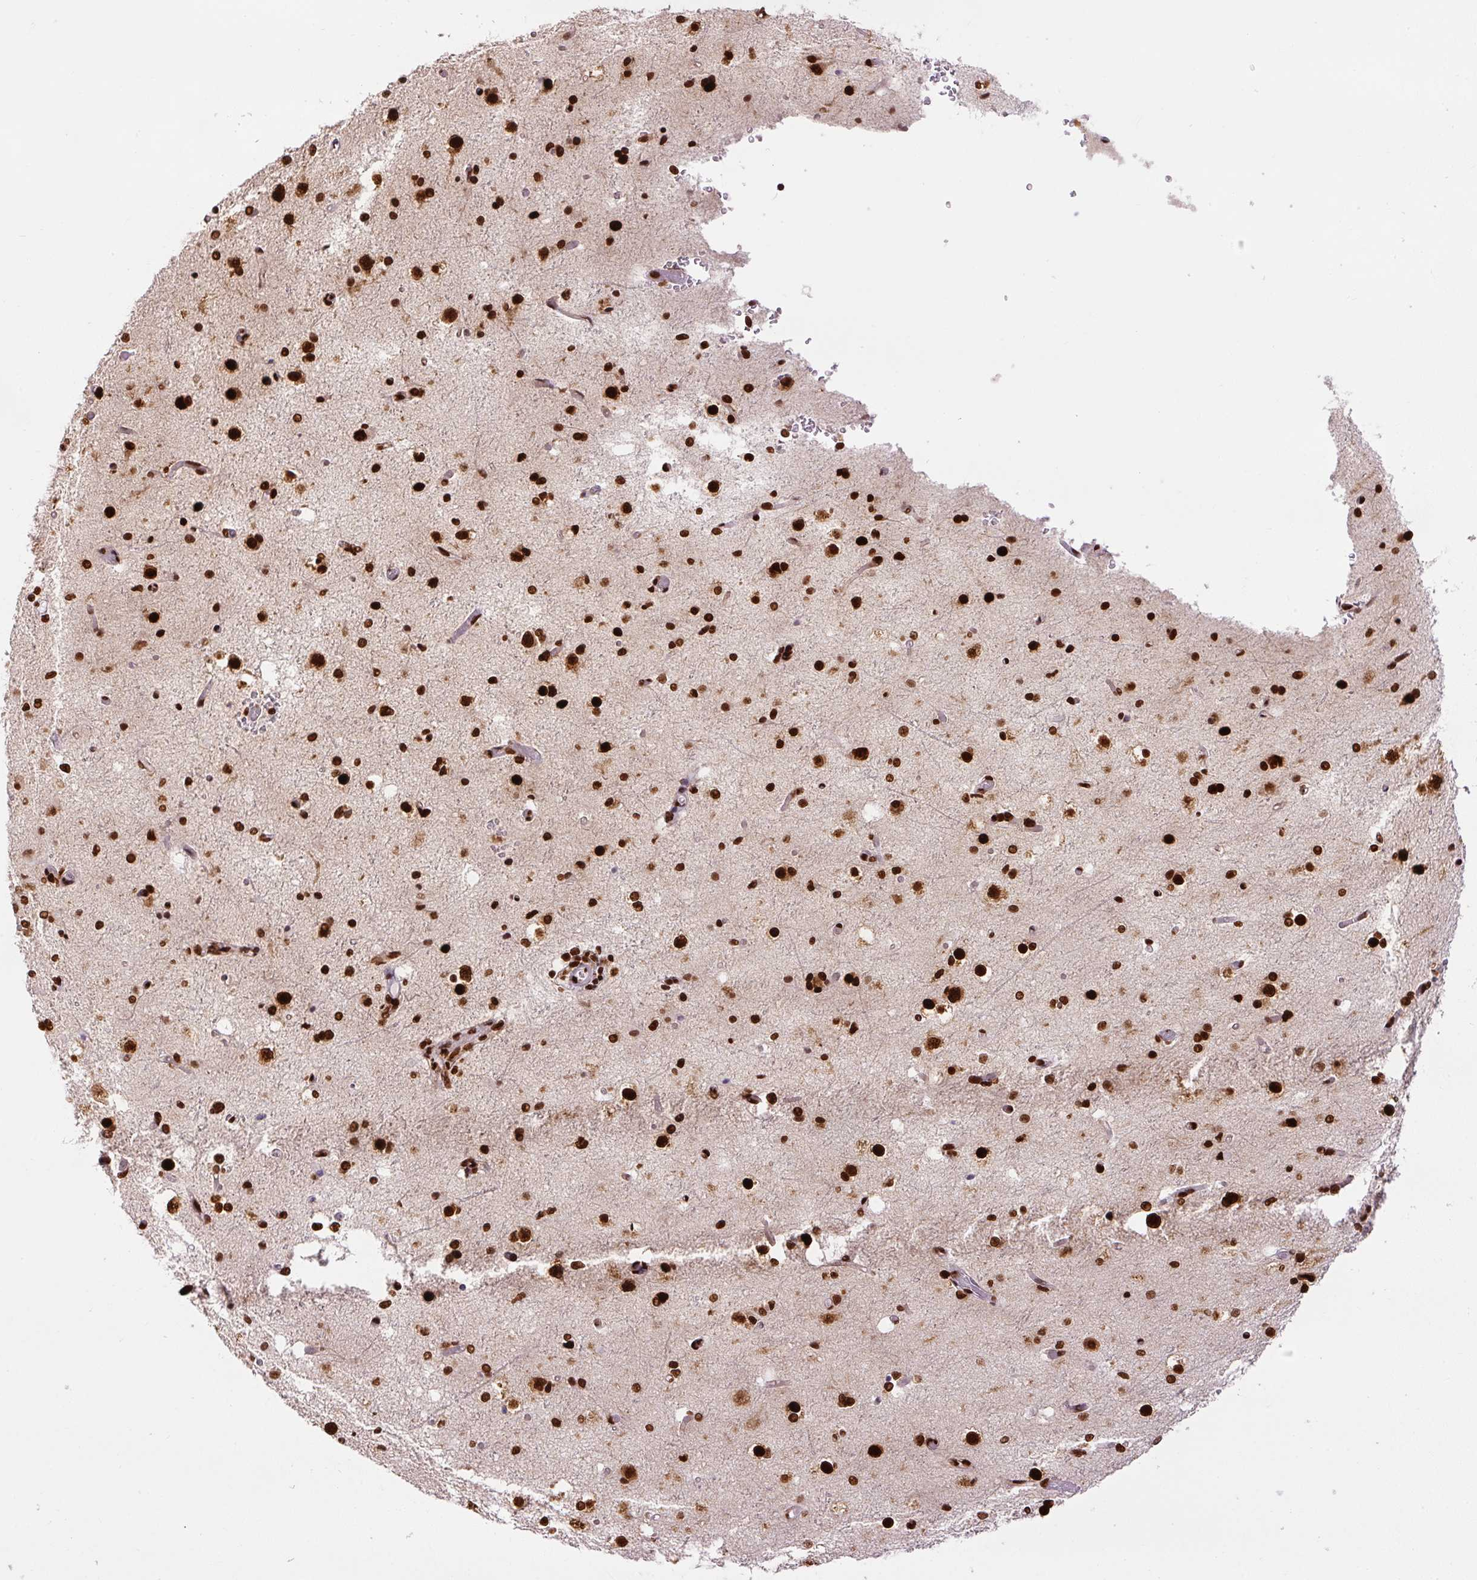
{"staining": {"intensity": "strong", "quantity": ">75%", "location": "nuclear"}, "tissue": "cerebral cortex", "cell_type": "Endothelial cells", "image_type": "normal", "snomed": [{"axis": "morphology", "description": "Normal tissue, NOS"}, {"axis": "morphology", "description": "Inflammation, NOS"}, {"axis": "topography", "description": "Cerebral cortex"}], "caption": "Immunohistochemical staining of benign human cerebral cortex shows strong nuclear protein staining in about >75% of endothelial cells.", "gene": "FUS", "patient": {"sex": "male", "age": 6}}